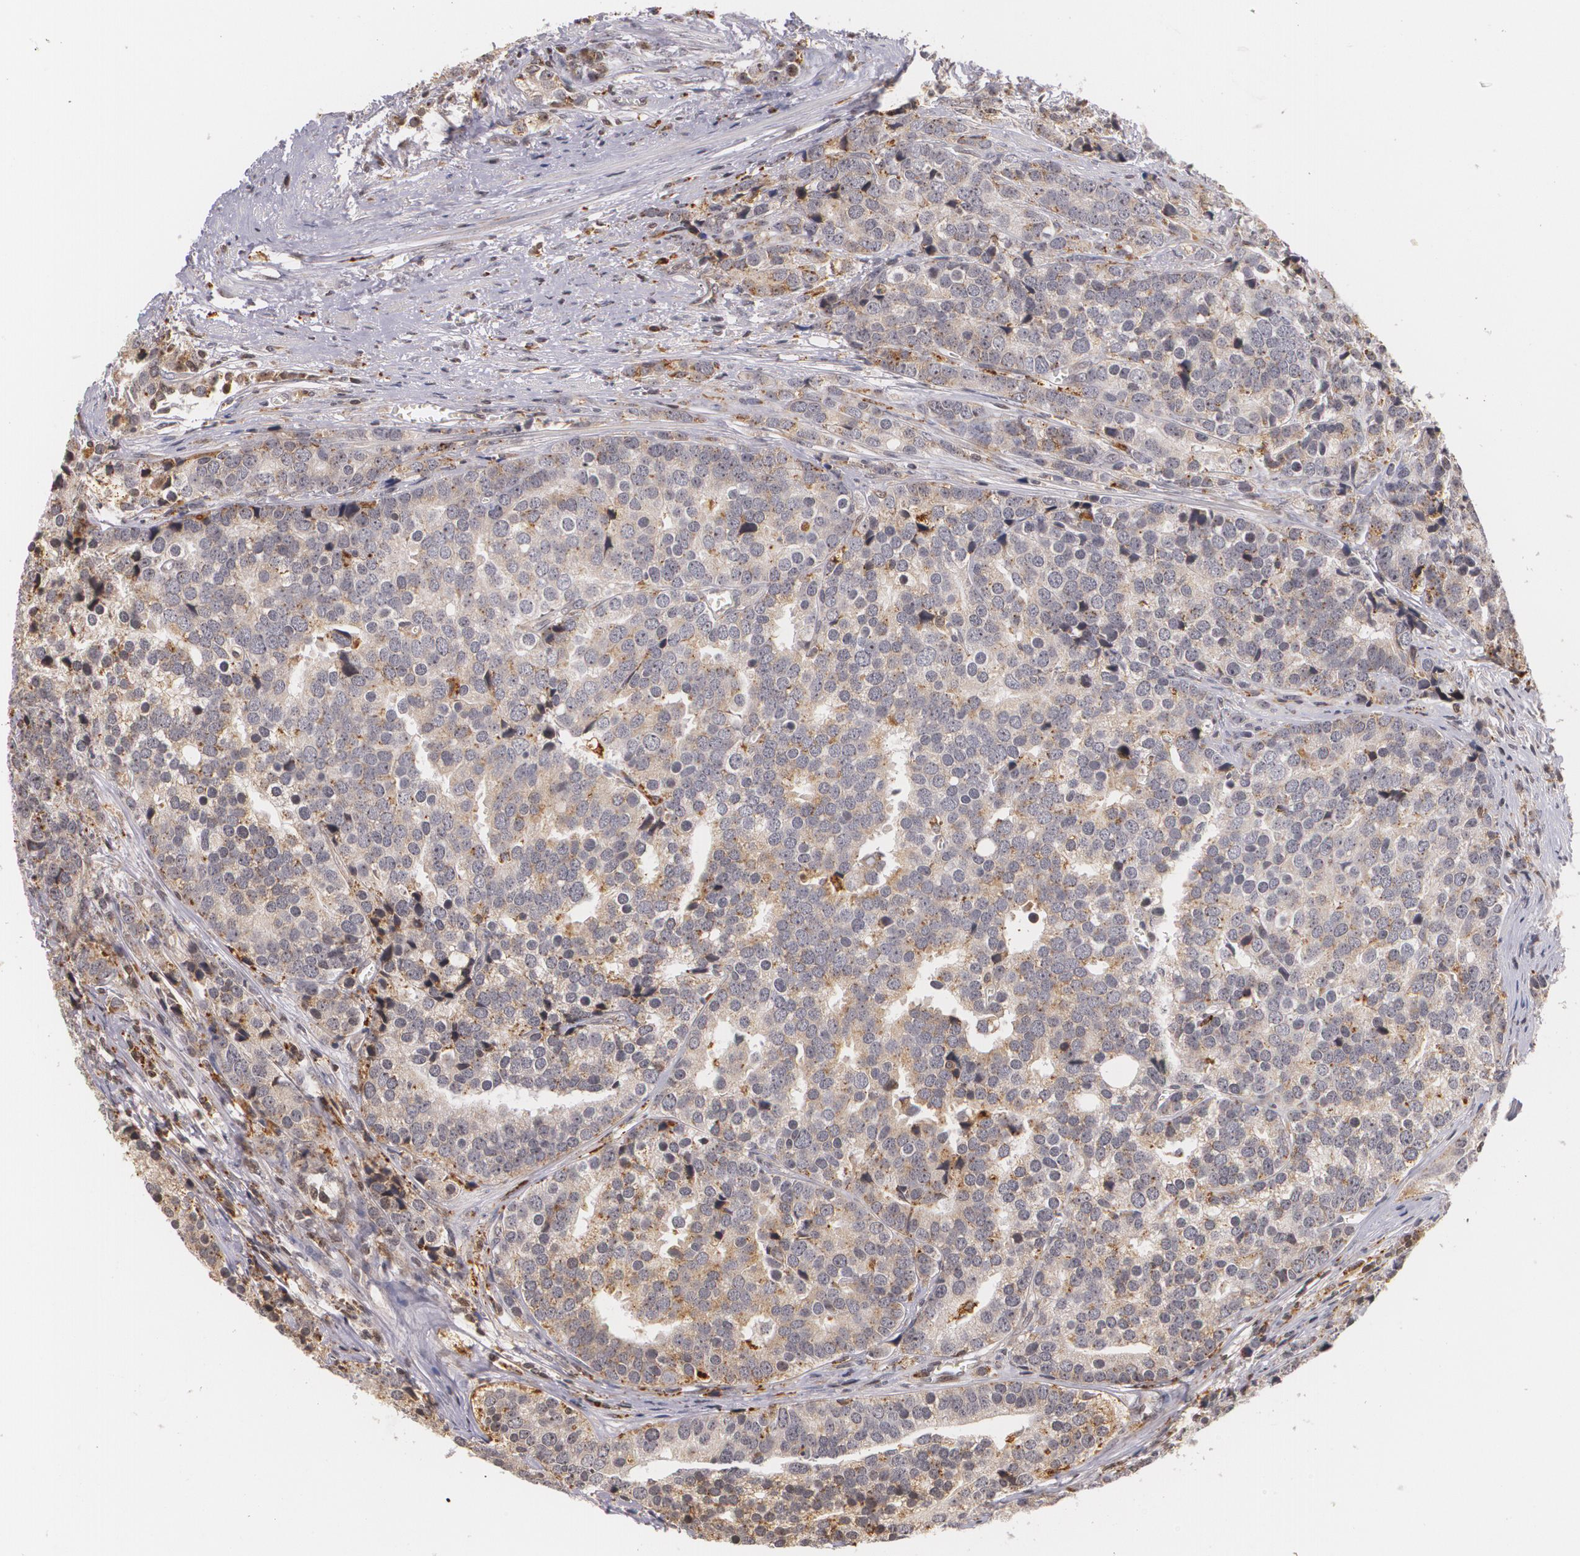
{"staining": {"intensity": "weak", "quantity": ">75%", "location": "cytoplasmic/membranous"}, "tissue": "prostate cancer", "cell_type": "Tumor cells", "image_type": "cancer", "snomed": [{"axis": "morphology", "description": "Adenocarcinoma, High grade"}, {"axis": "topography", "description": "Prostate"}], "caption": "DAB (3,3'-diaminobenzidine) immunohistochemical staining of human prostate cancer (high-grade adenocarcinoma) displays weak cytoplasmic/membranous protein expression in about >75% of tumor cells.", "gene": "VAV3", "patient": {"sex": "male", "age": 71}}